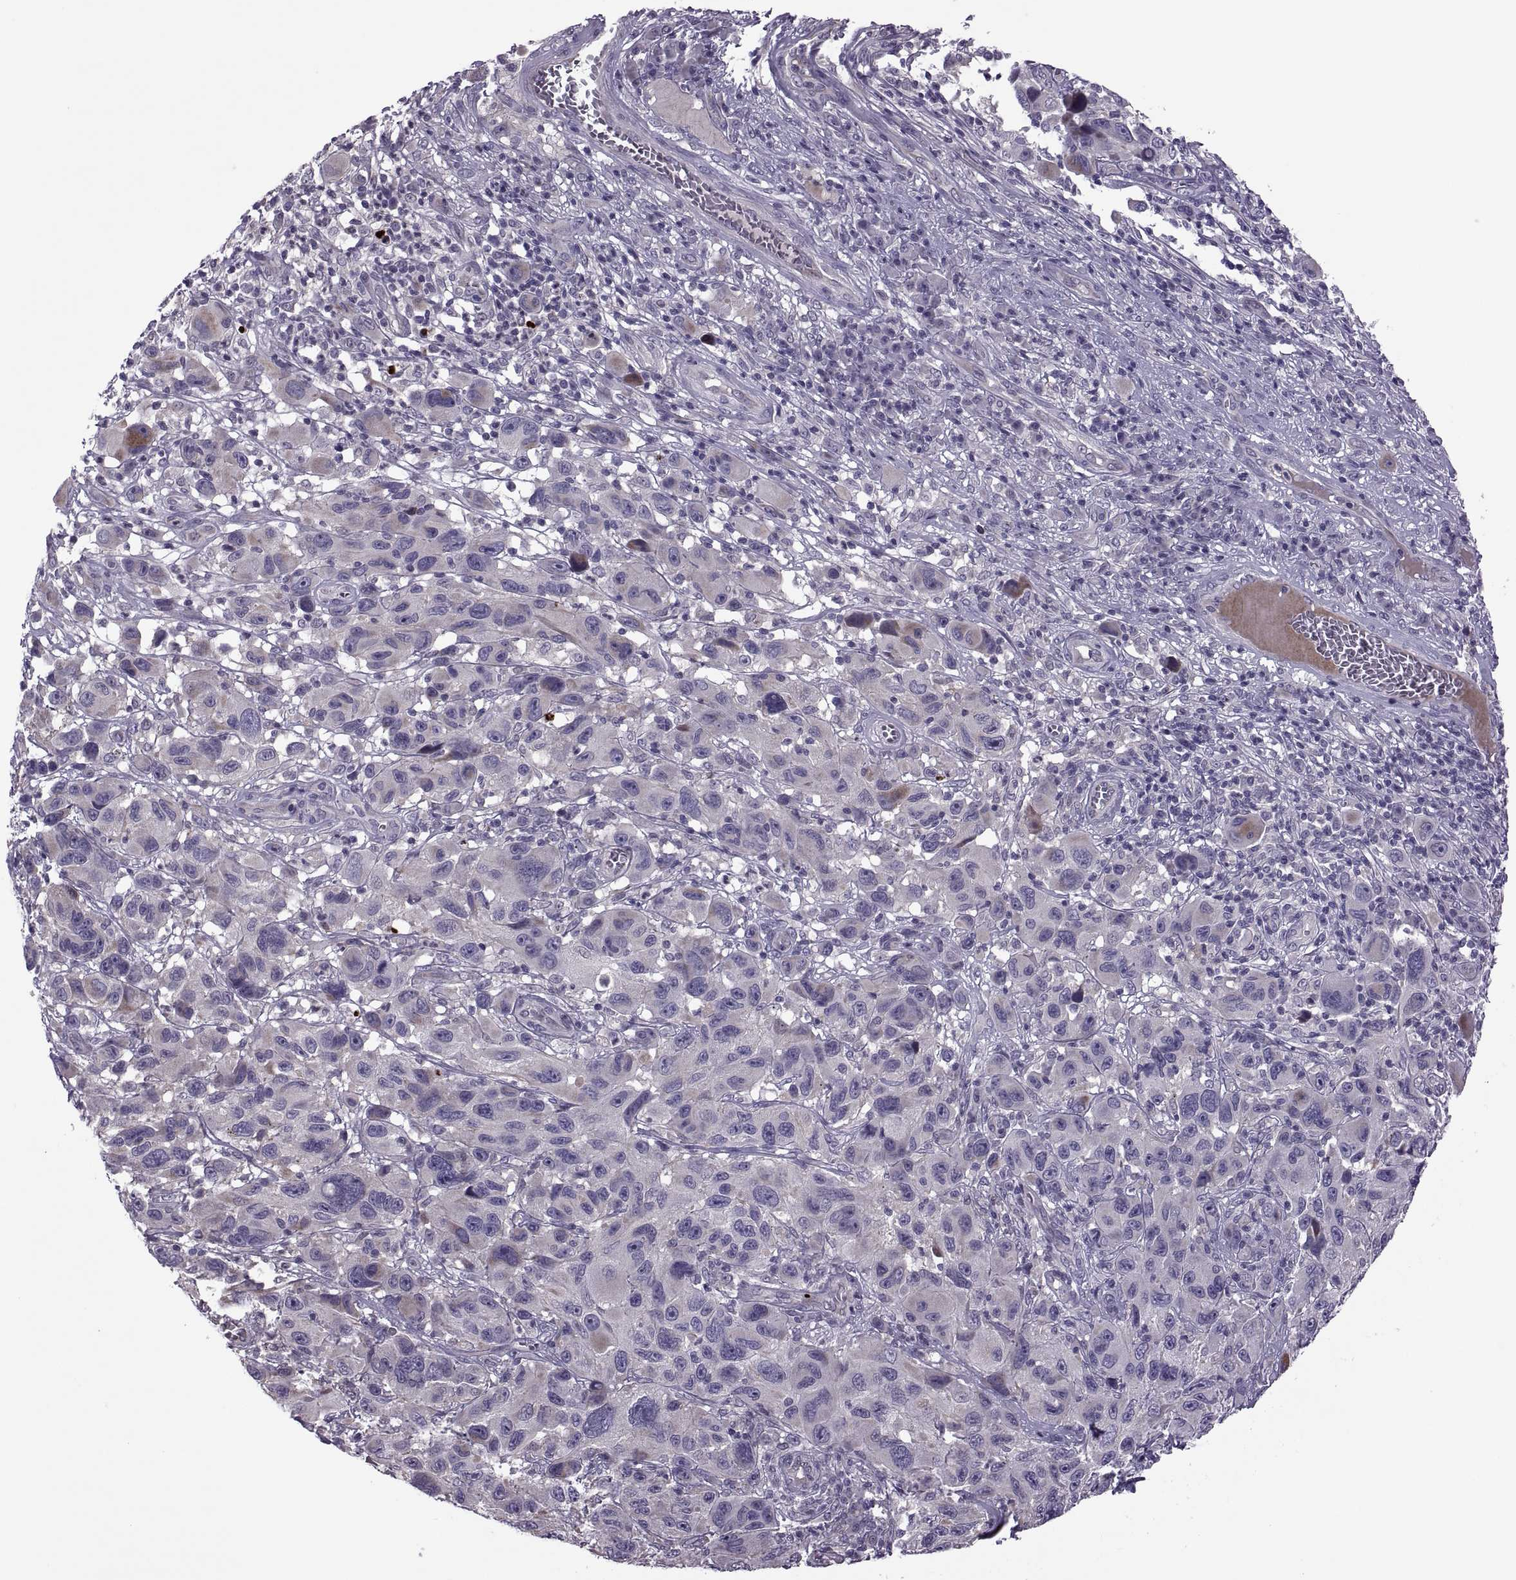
{"staining": {"intensity": "negative", "quantity": "none", "location": "none"}, "tissue": "melanoma", "cell_type": "Tumor cells", "image_type": "cancer", "snomed": [{"axis": "morphology", "description": "Malignant melanoma, NOS"}, {"axis": "topography", "description": "Skin"}], "caption": "Melanoma was stained to show a protein in brown. There is no significant expression in tumor cells.", "gene": "ODF3", "patient": {"sex": "male", "age": 53}}